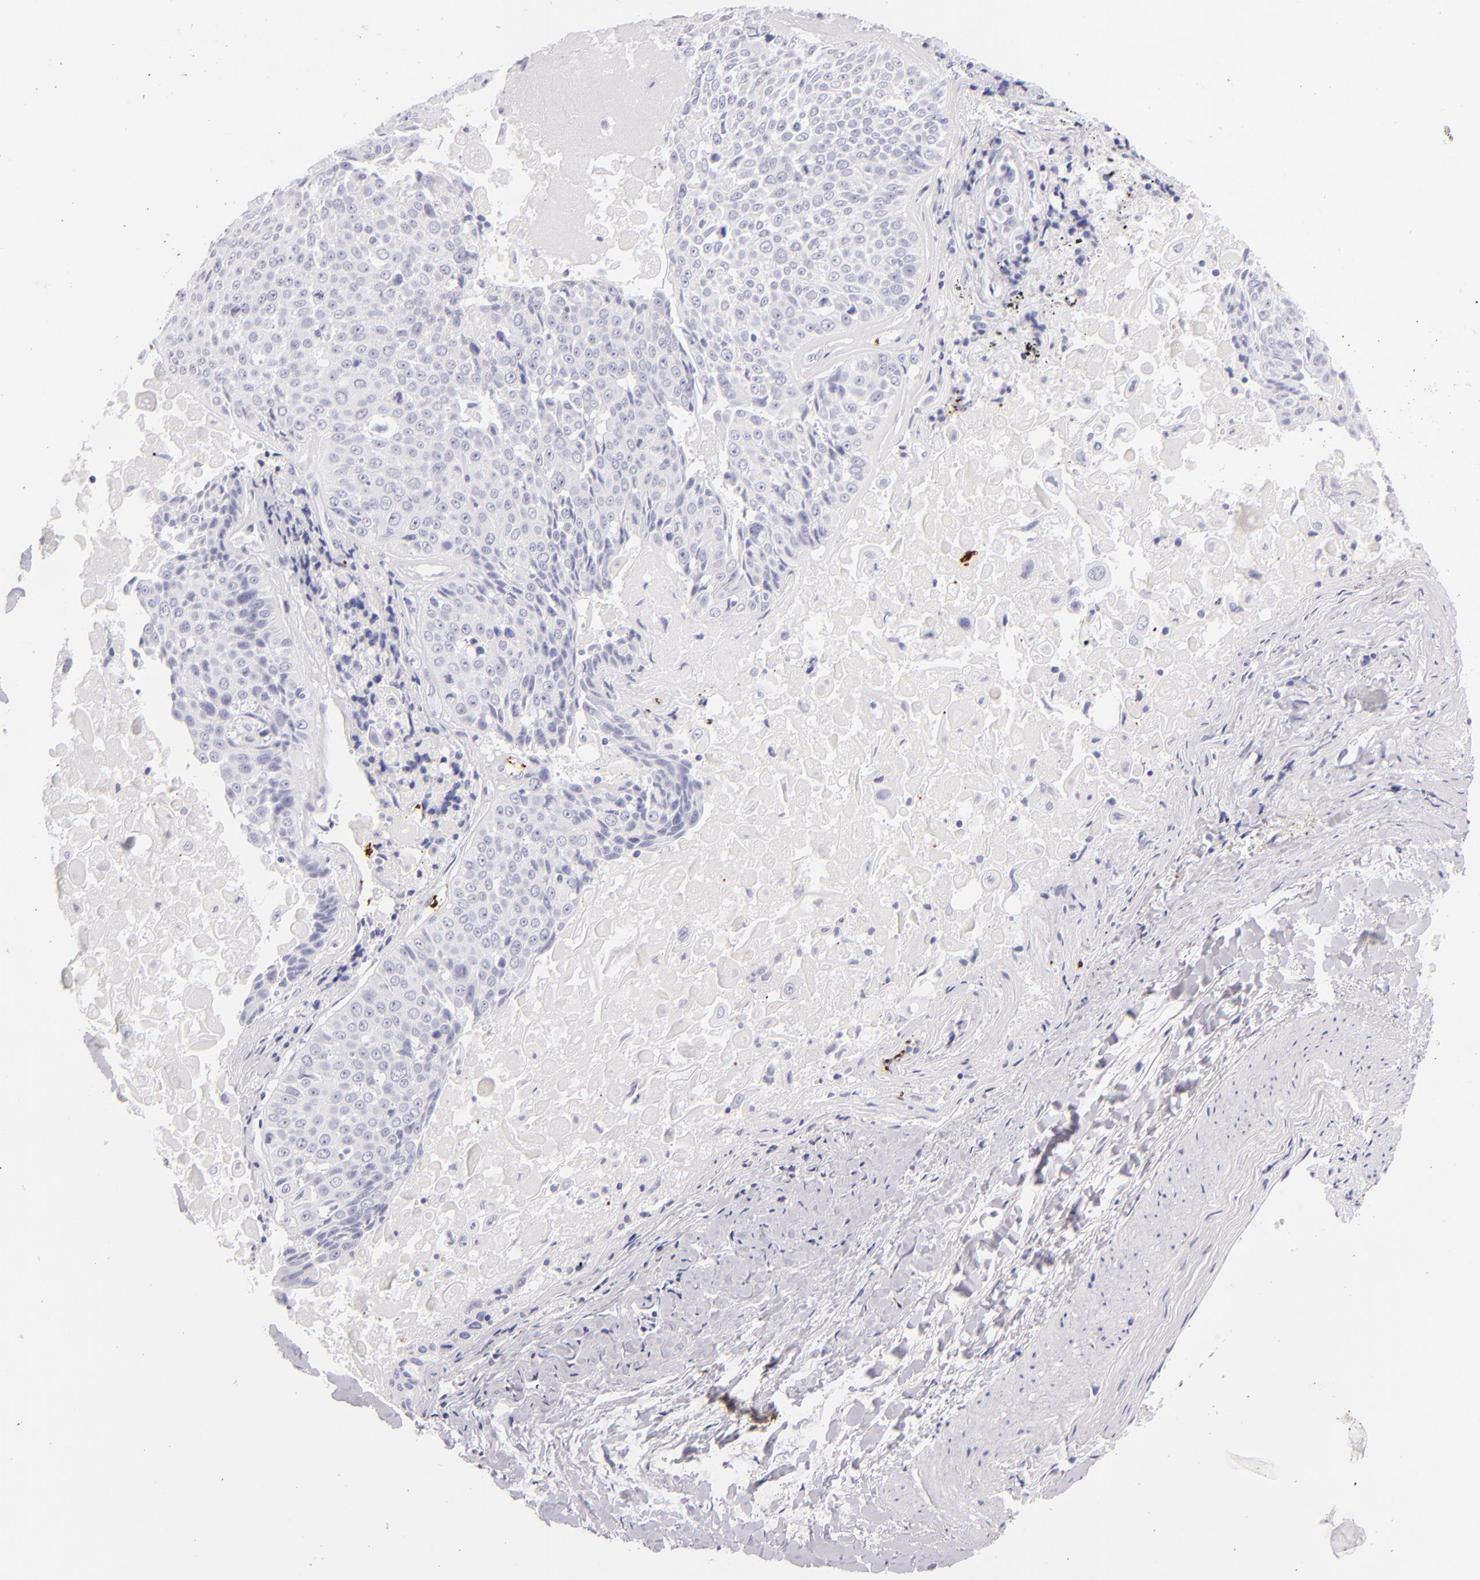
{"staining": {"intensity": "negative", "quantity": "none", "location": "none"}, "tissue": "lung cancer", "cell_type": "Tumor cells", "image_type": "cancer", "snomed": [{"axis": "morphology", "description": "Adenocarcinoma, NOS"}, {"axis": "topography", "description": "Lung"}], "caption": "A photomicrograph of lung cancer (adenocarcinoma) stained for a protein exhibits no brown staining in tumor cells.", "gene": "GP1BA", "patient": {"sex": "male", "age": 60}}